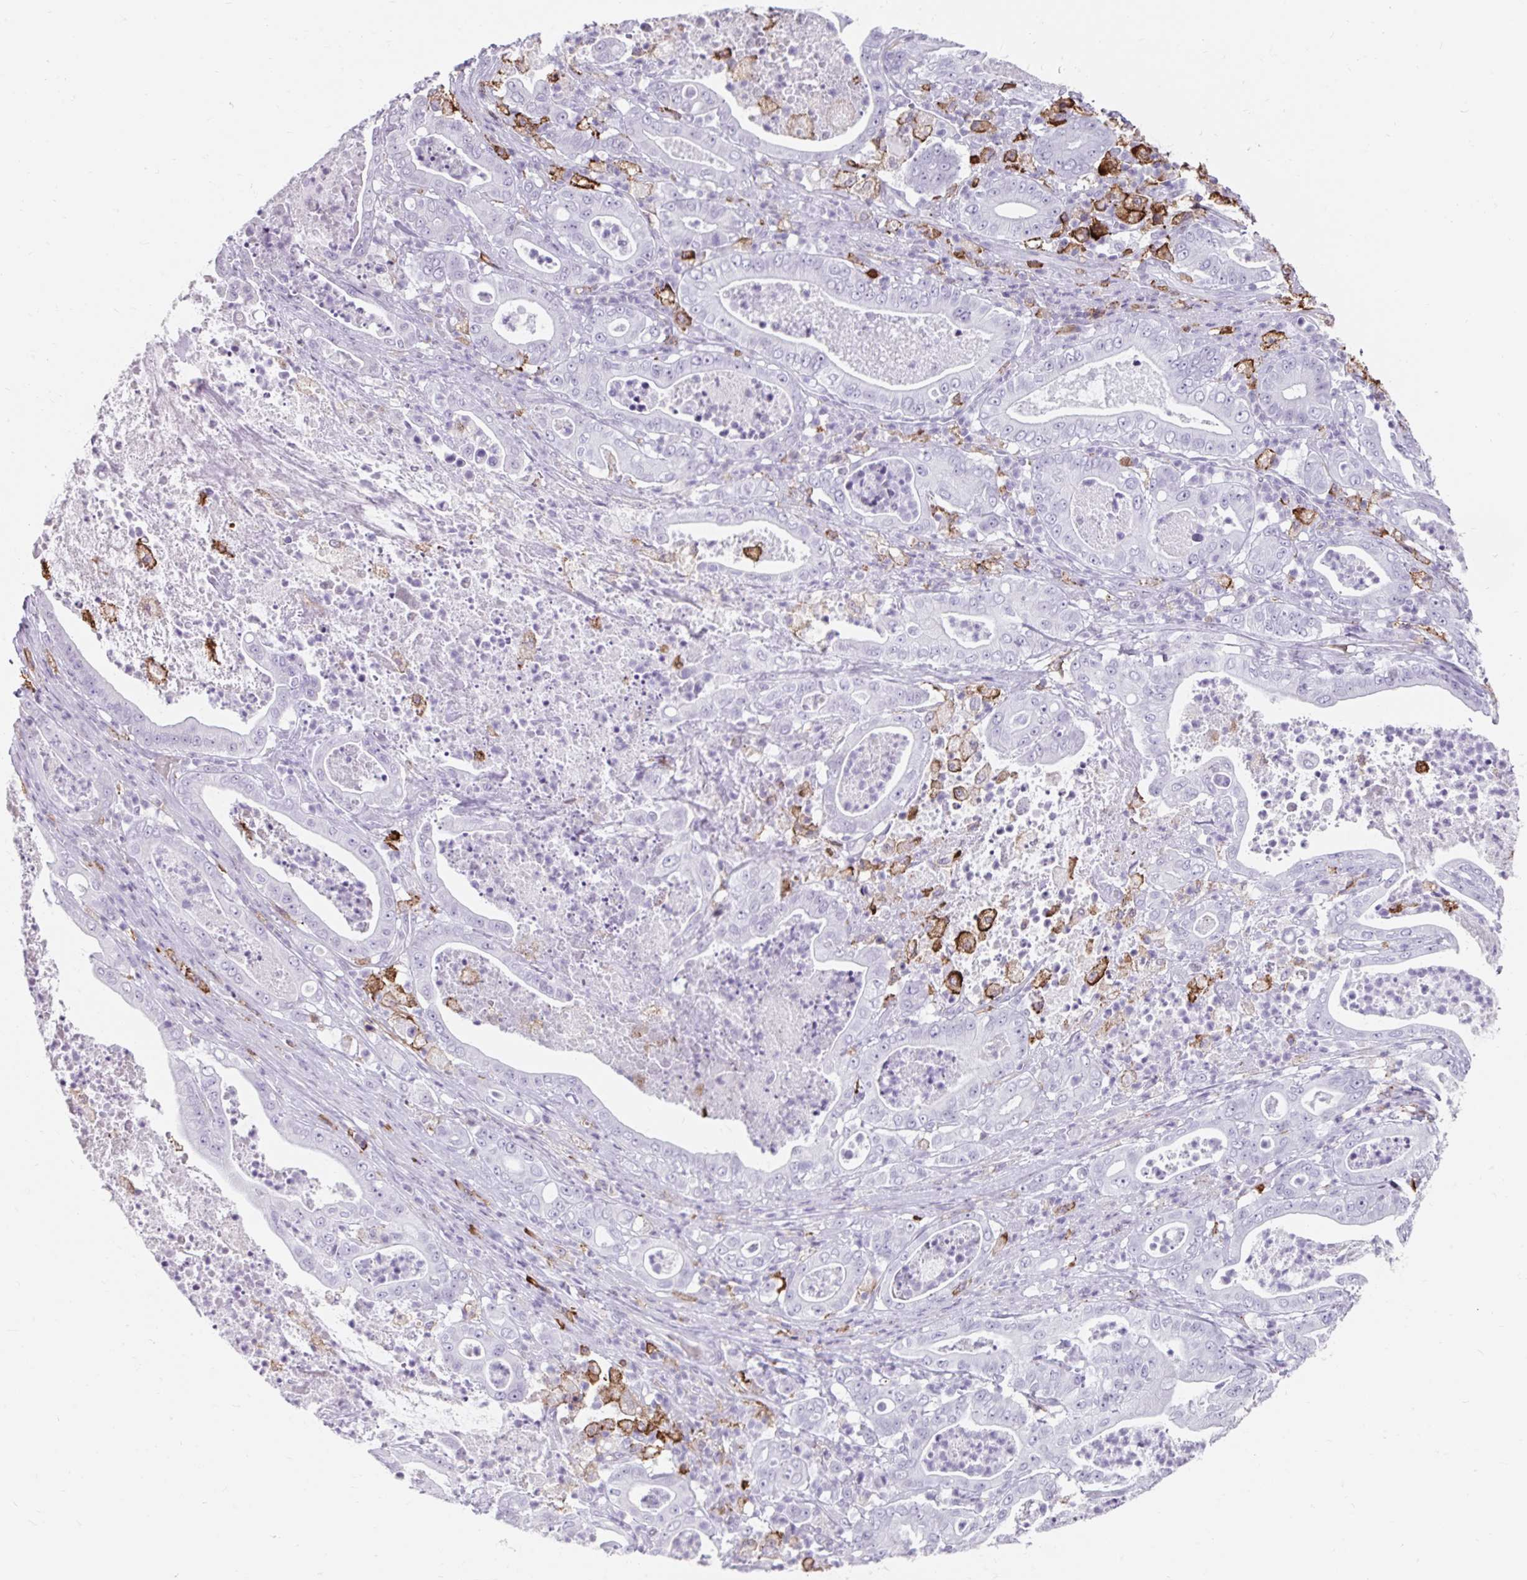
{"staining": {"intensity": "negative", "quantity": "none", "location": "none"}, "tissue": "pancreatic cancer", "cell_type": "Tumor cells", "image_type": "cancer", "snomed": [{"axis": "morphology", "description": "Adenocarcinoma, NOS"}, {"axis": "topography", "description": "Pancreas"}], "caption": "DAB immunohistochemical staining of human pancreatic adenocarcinoma displays no significant expression in tumor cells.", "gene": "CD163", "patient": {"sex": "male", "age": 71}}